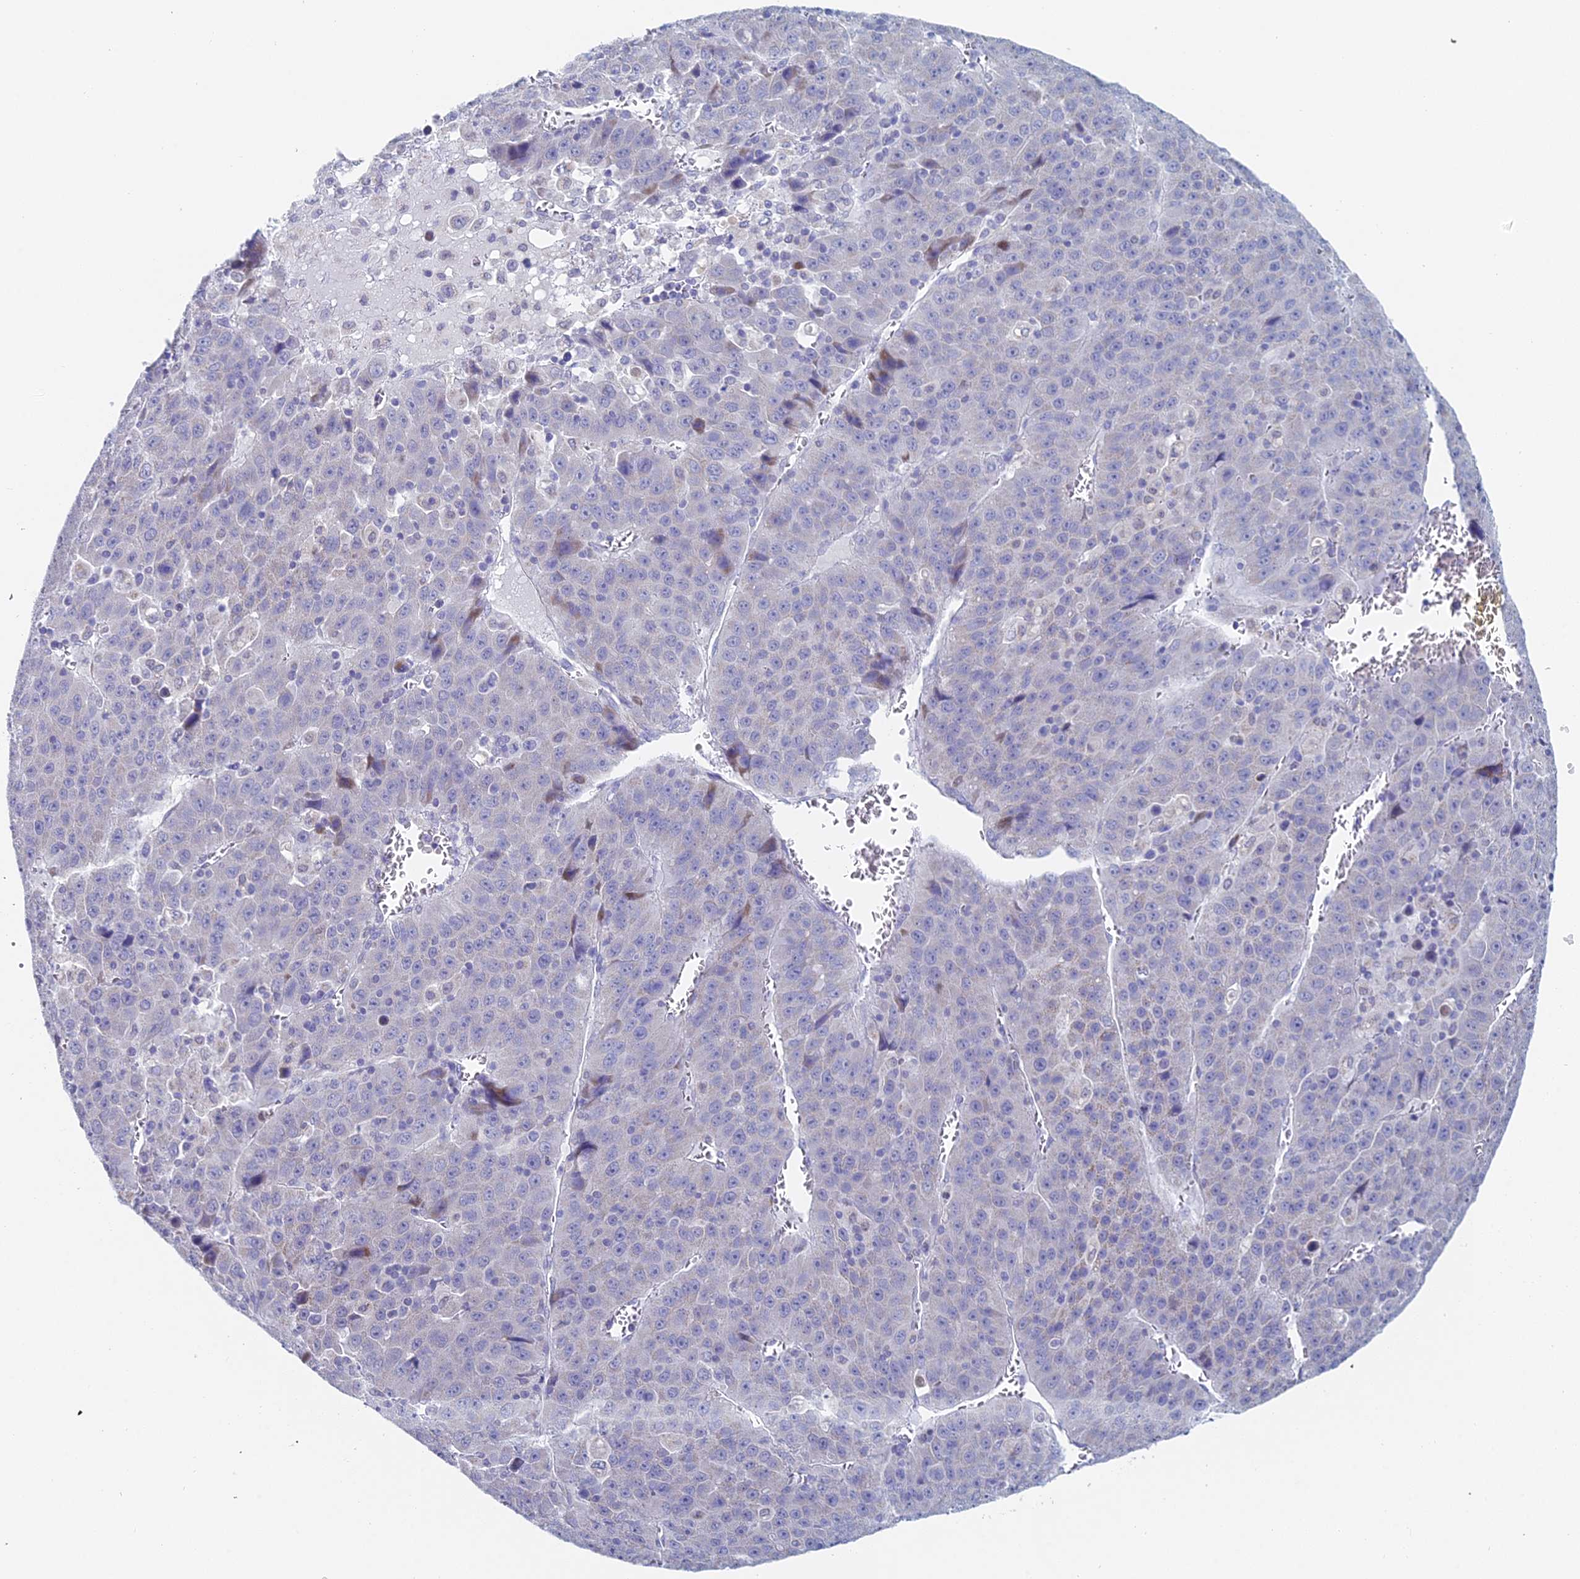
{"staining": {"intensity": "negative", "quantity": "none", "location": "none"}, "tissue": "liver cancer", "cell_type": "Tumor cells", "image_type": "cancer", "snomed": [{"axis": "morphology", "description": "Carcinoma, Hepatocellular, NOS"}, {"axis": "topography", "description": "Liver"}], "caption": "An image of liver hepatocellular carcinoma stained for a protein displays no brown staining in tumor cells. (DAB IHC with hematoxylin counter stain).", "gene": "ACSM1", "patient": {"sex": "female", "age": 53}}